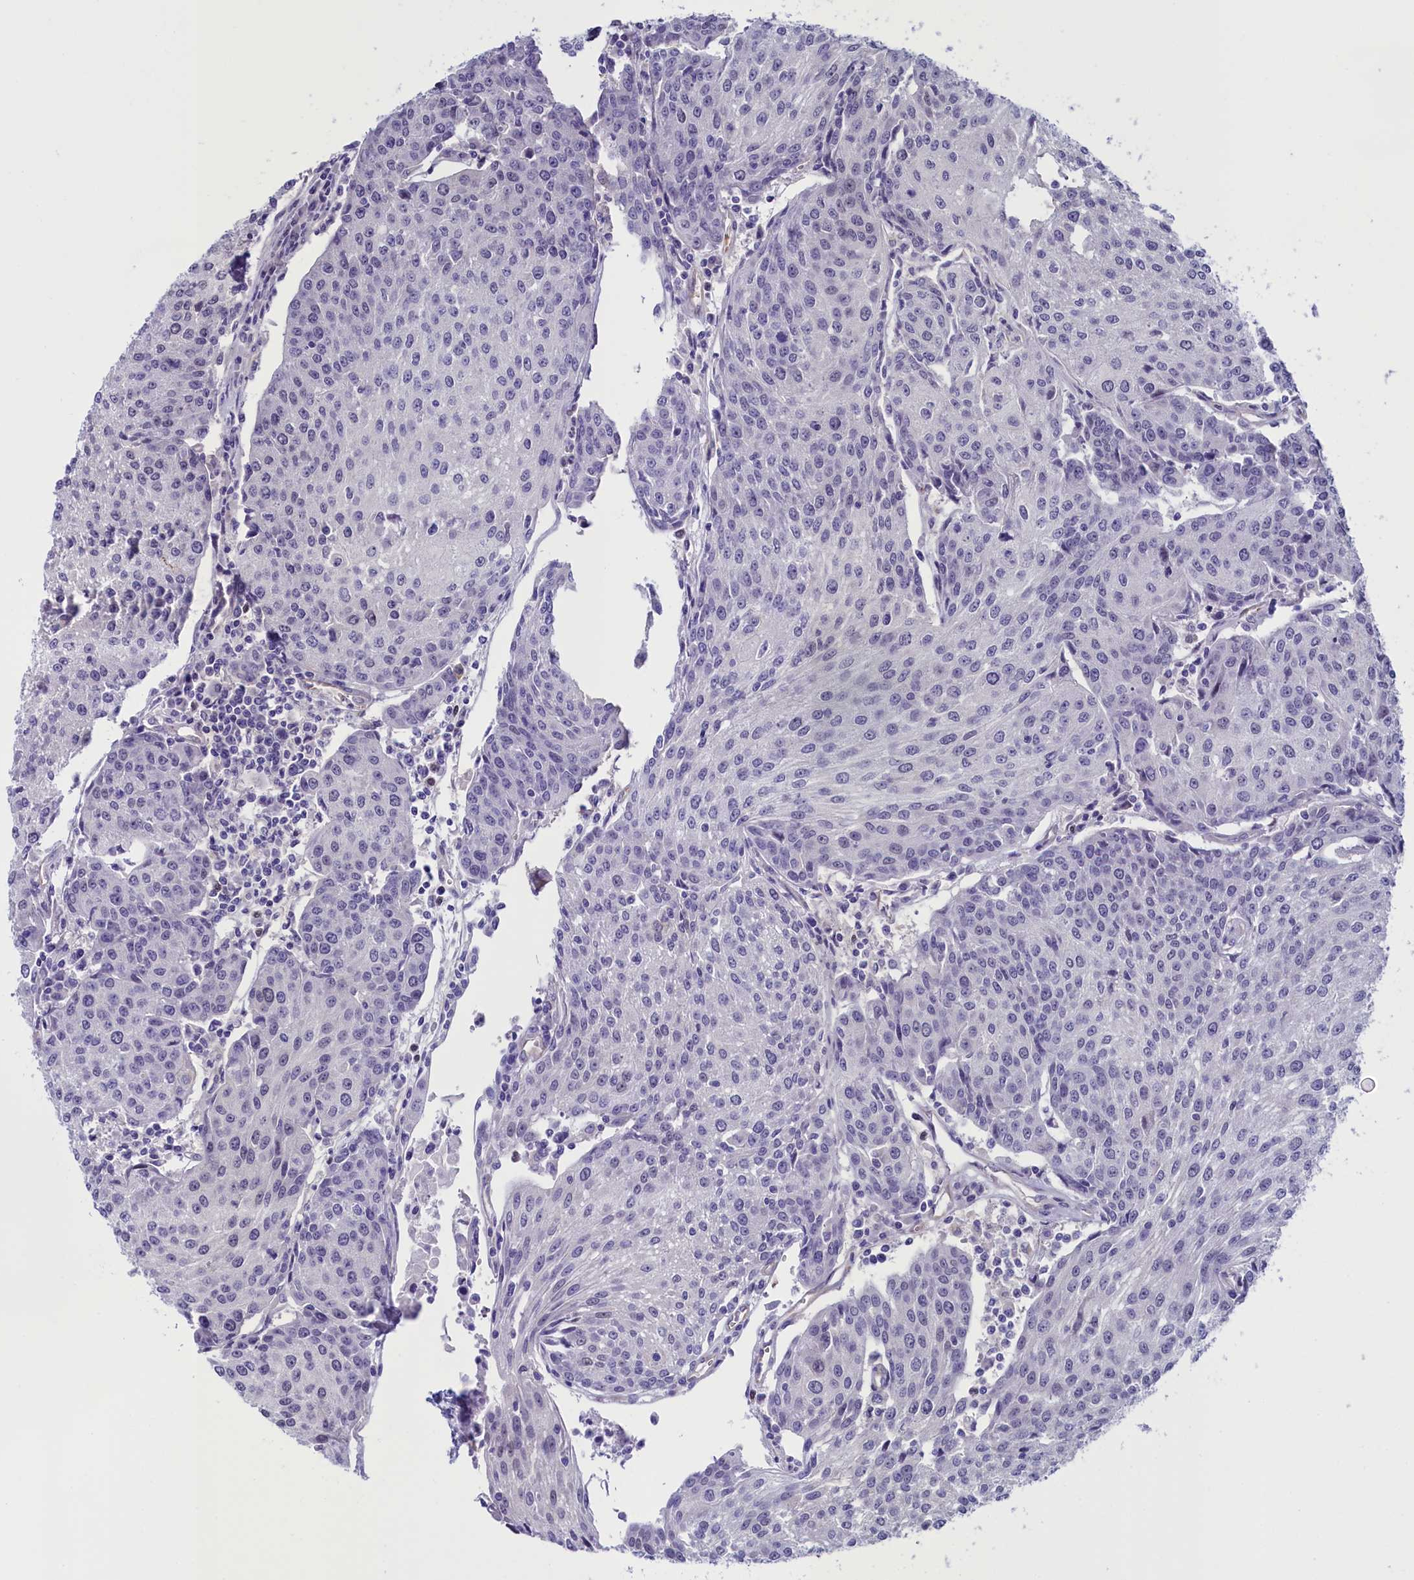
{"staining": {"intensity": "negative", "quantity": "none", "location": "none"}, "tissue": "urothelial cancer", "cell_type": "Tumor cells", "image_type": "cancer", "snomed": [{"axis": "morphology", "description": "Urothelial carcinoma, High grade"}, {"axis": "topography", "description": "Urinary bladder"}], "caption": "The immunohistochemistry image has no significant expression in tumor cells of urothelial carcinoma (high-grade) tissue. (Stains: DAB (3,3'-diaminobenzidine) IHC with hematoxylin counter stain, Microscopy: brightfield microscopy at high magnification).", "gene": "PDILT", "patient": {"sex": "female", "age": 85}}